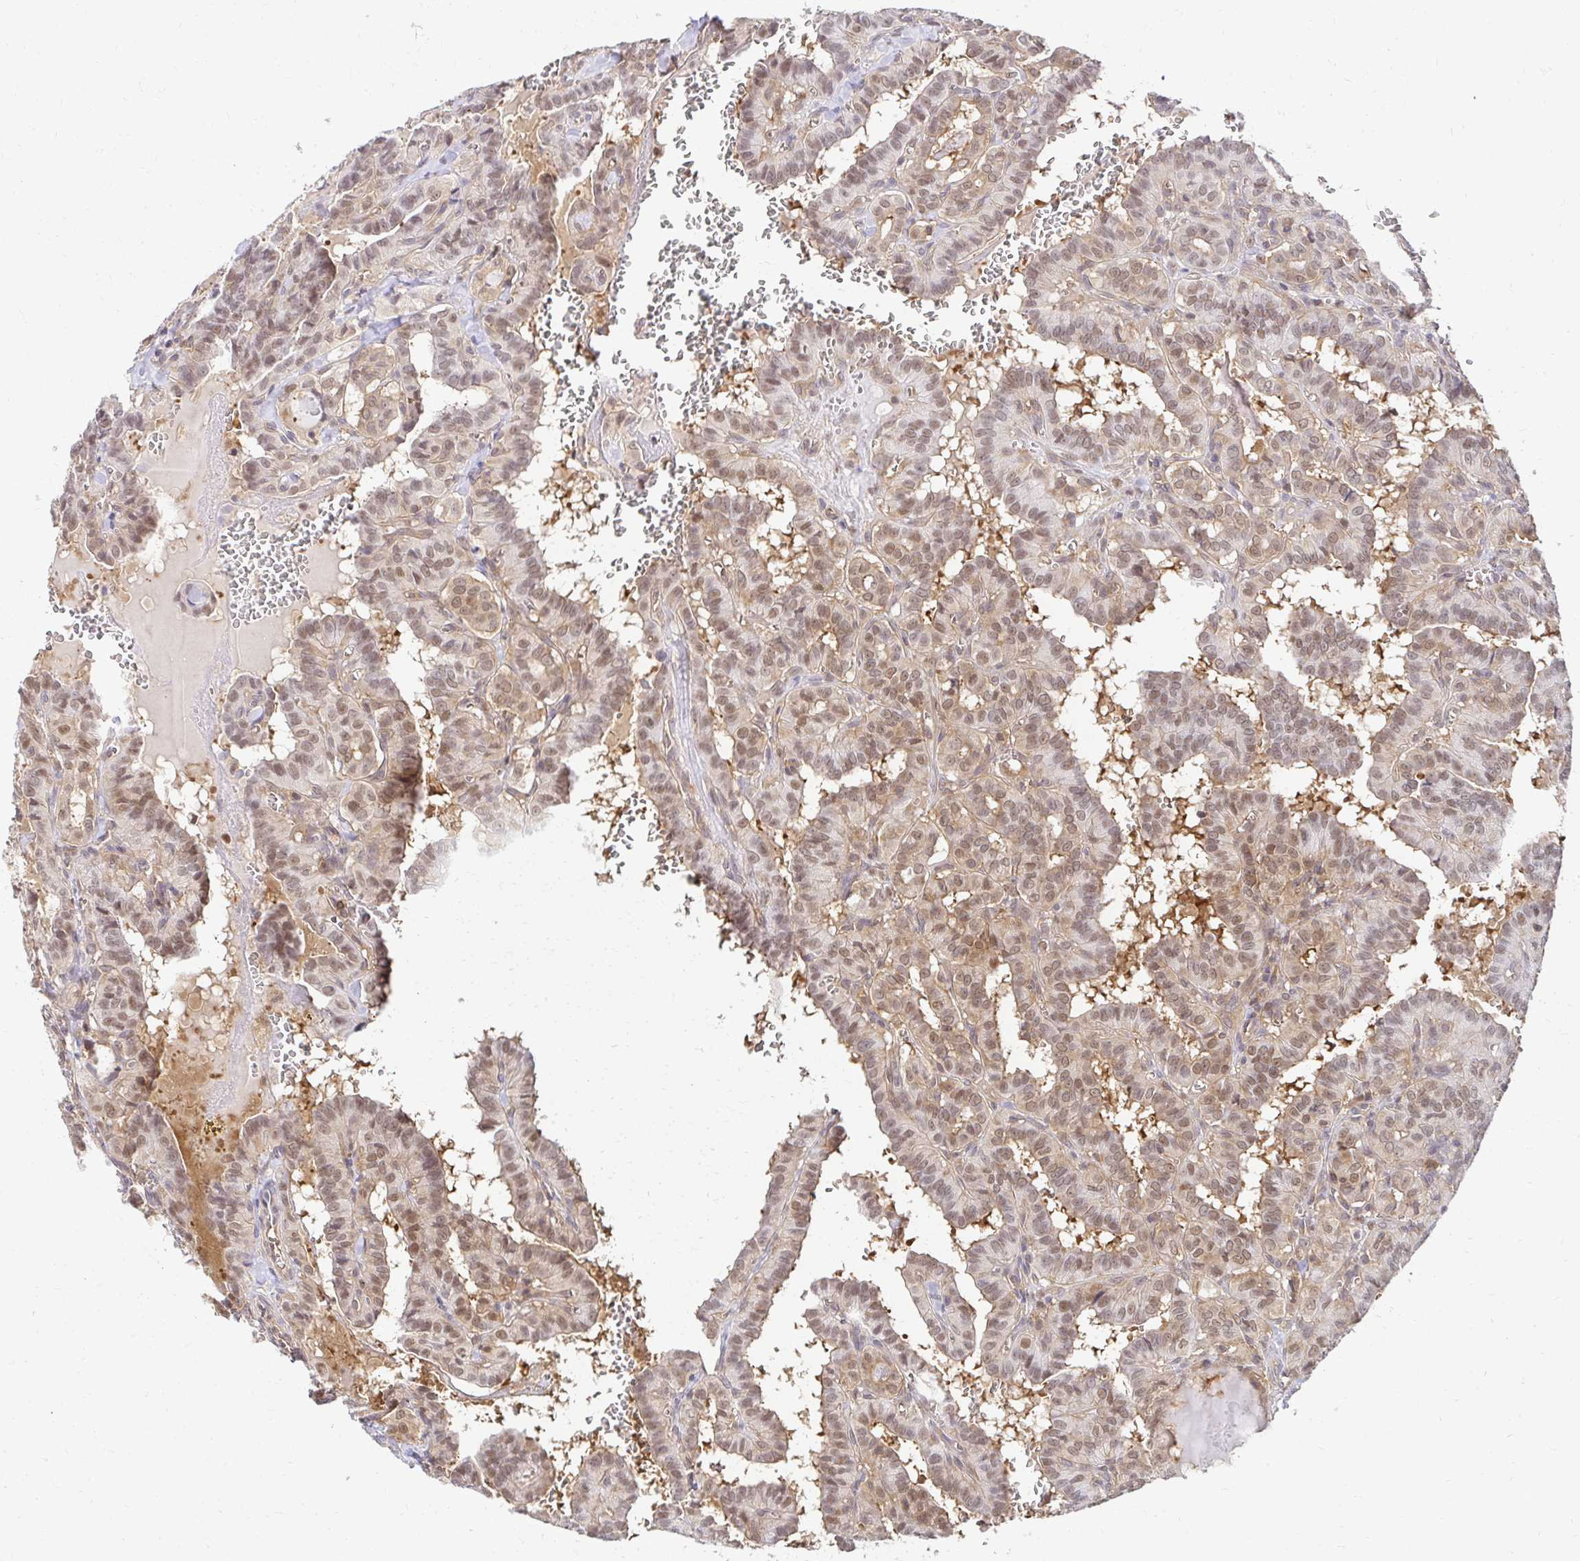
{"staining": {"intensity": "moderate", "quantity": ">75%", "location": "nuclear"}, "tissue": "thyroid cancer", "cell_type": "Tumor cells", "image_type": "cancer", "snomed": [{"axis": "morphology", "description": "Papillary adenocarcinoma, NOS"}, {"axis": "topography", "description": "Thyroid gland"}], "caption": "Approximately >75% of tumor cells in human thyroid cancer reveal moderate nuclear protein staining as visualized by brown immunohistochemical staining.", "gene": "PSMA4", "patient": {"sex": "female", "age": 21}}